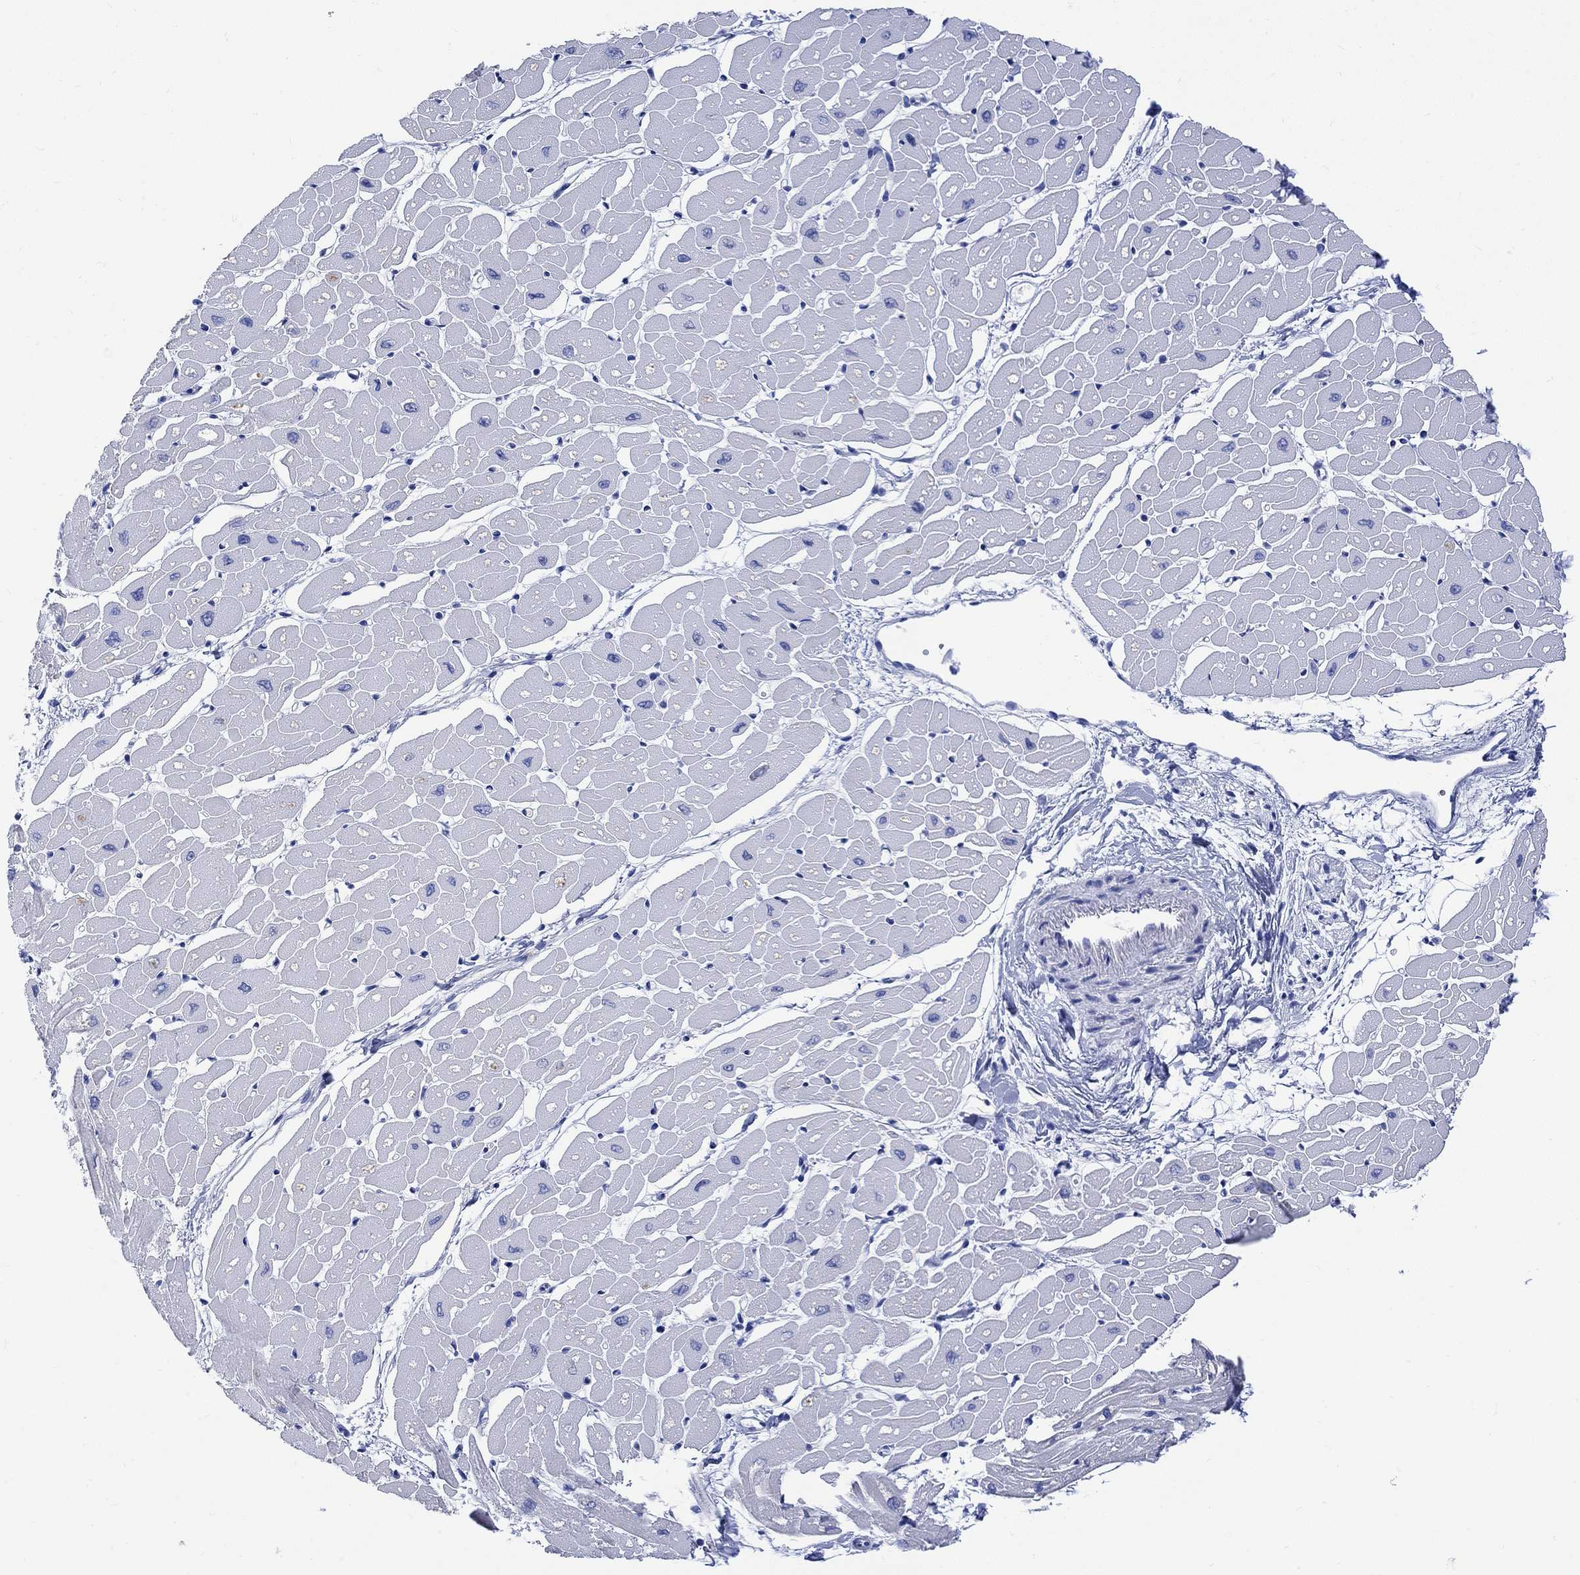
{"staining": {"intensity": "negative", "quantity": "none", "location": "none"}, "tissue": "heart muscle", "cell_type": "Cardiomyocytes", "image_type": "normal", "snomed": [{"axis": "morphology", "description": "Normal tissue, NOS"}, {"axis": "topography", "description": "Heart"}], "caption": "This is an IHC histopathology image of unremarkable human heart muscle. There is no staining in cardiomyocytes.", "gene": "MYL1", "patient": {"sex": "male", "age": 57}}